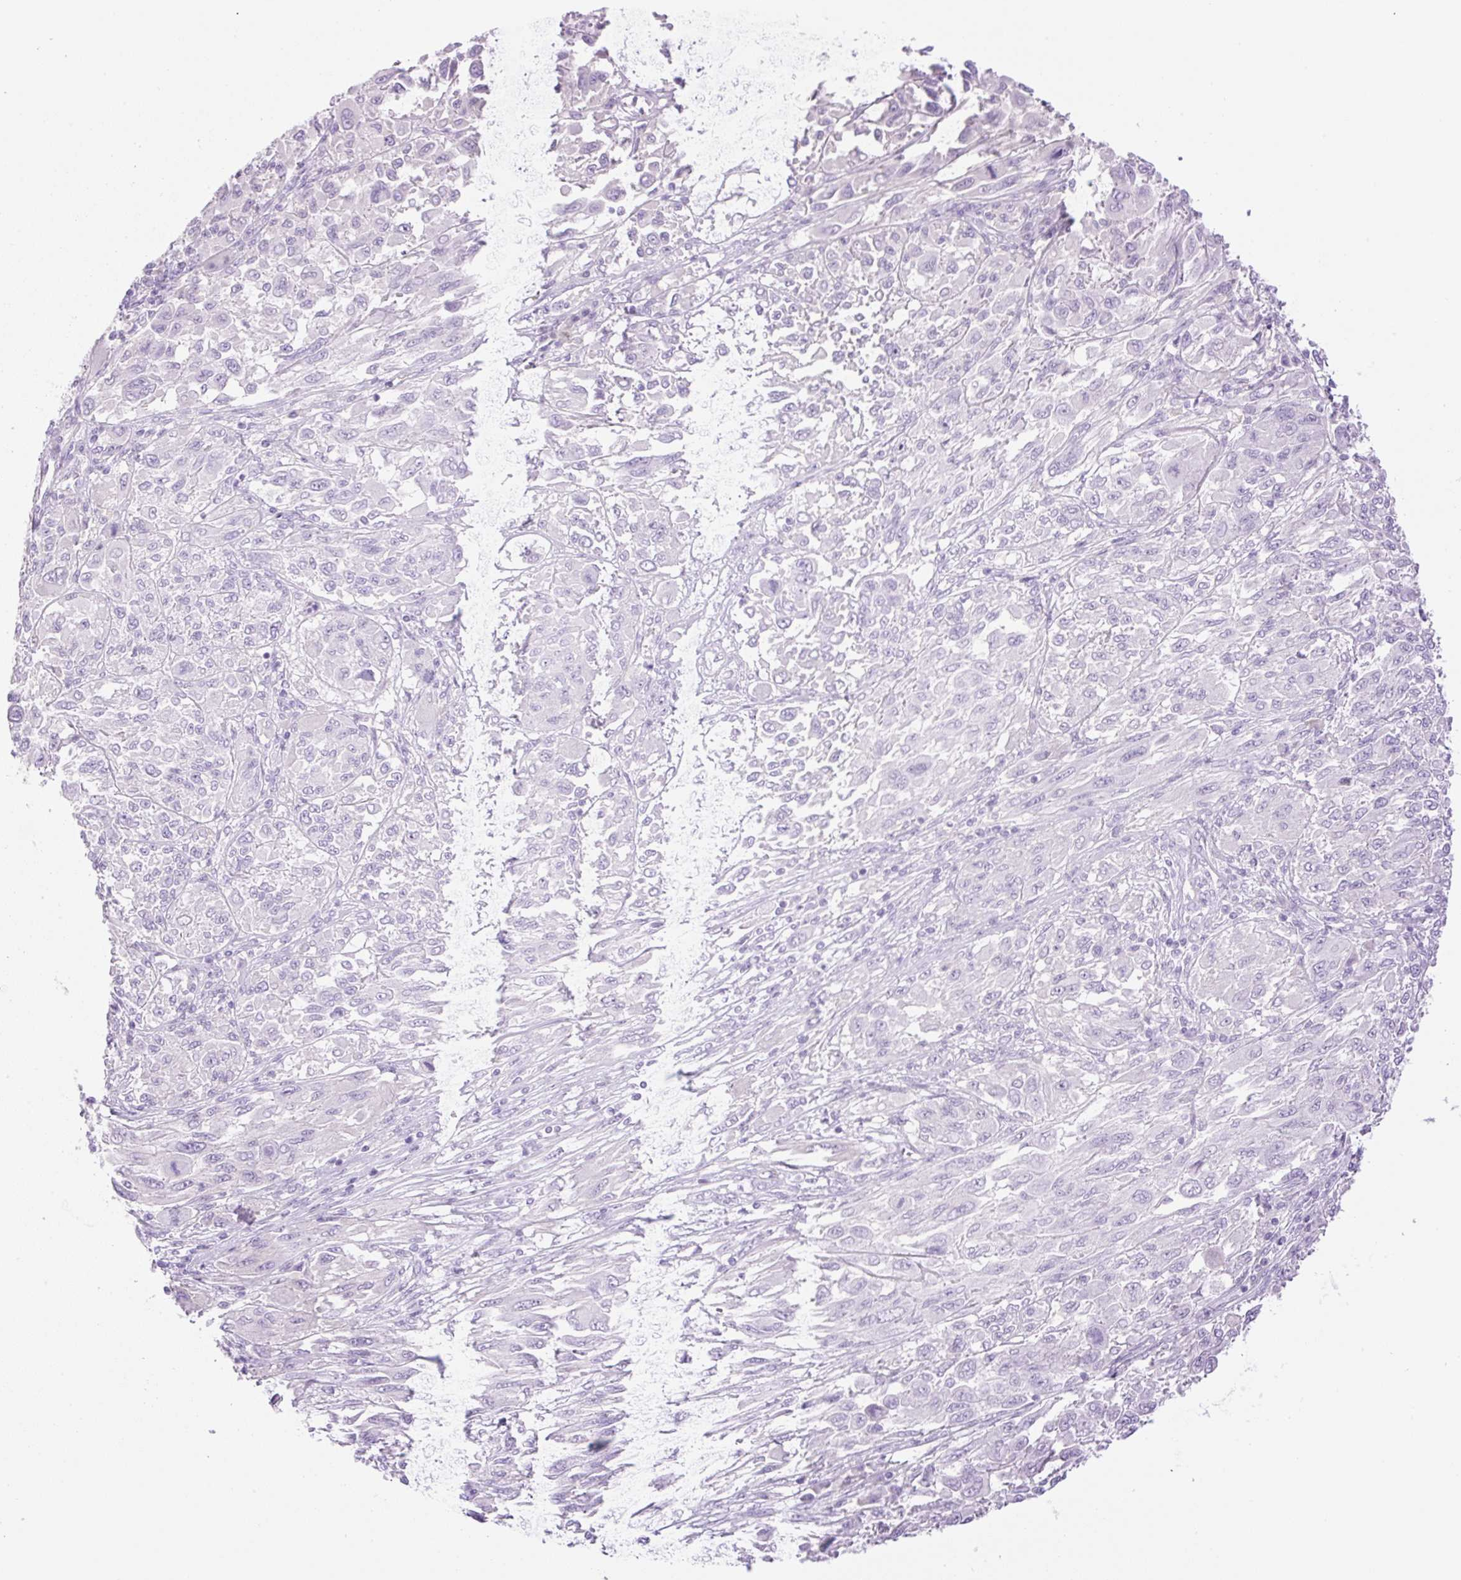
{"staining": {"intensity": "negative", "quantity": "none", "location": "none"}, "tissue": "melanoma", "cell_type": "Tumor cells", "image_type": "cancer", "snomed": [{"axis": "morphology", "description": "Malignant melanoma, NOS"}, {"axis": "topography", "description": "Skin"}], "caption": "Immunohistochemistry of melanoma reveals no expression in tumor cells. (DAB (3,3'-diaminobenzidine) immunohistochemistry (IHC) visualized using brightfield microscopy, high magnification).", "gene": "PALM3", "patient": {"sex": "female", "age": 91}}